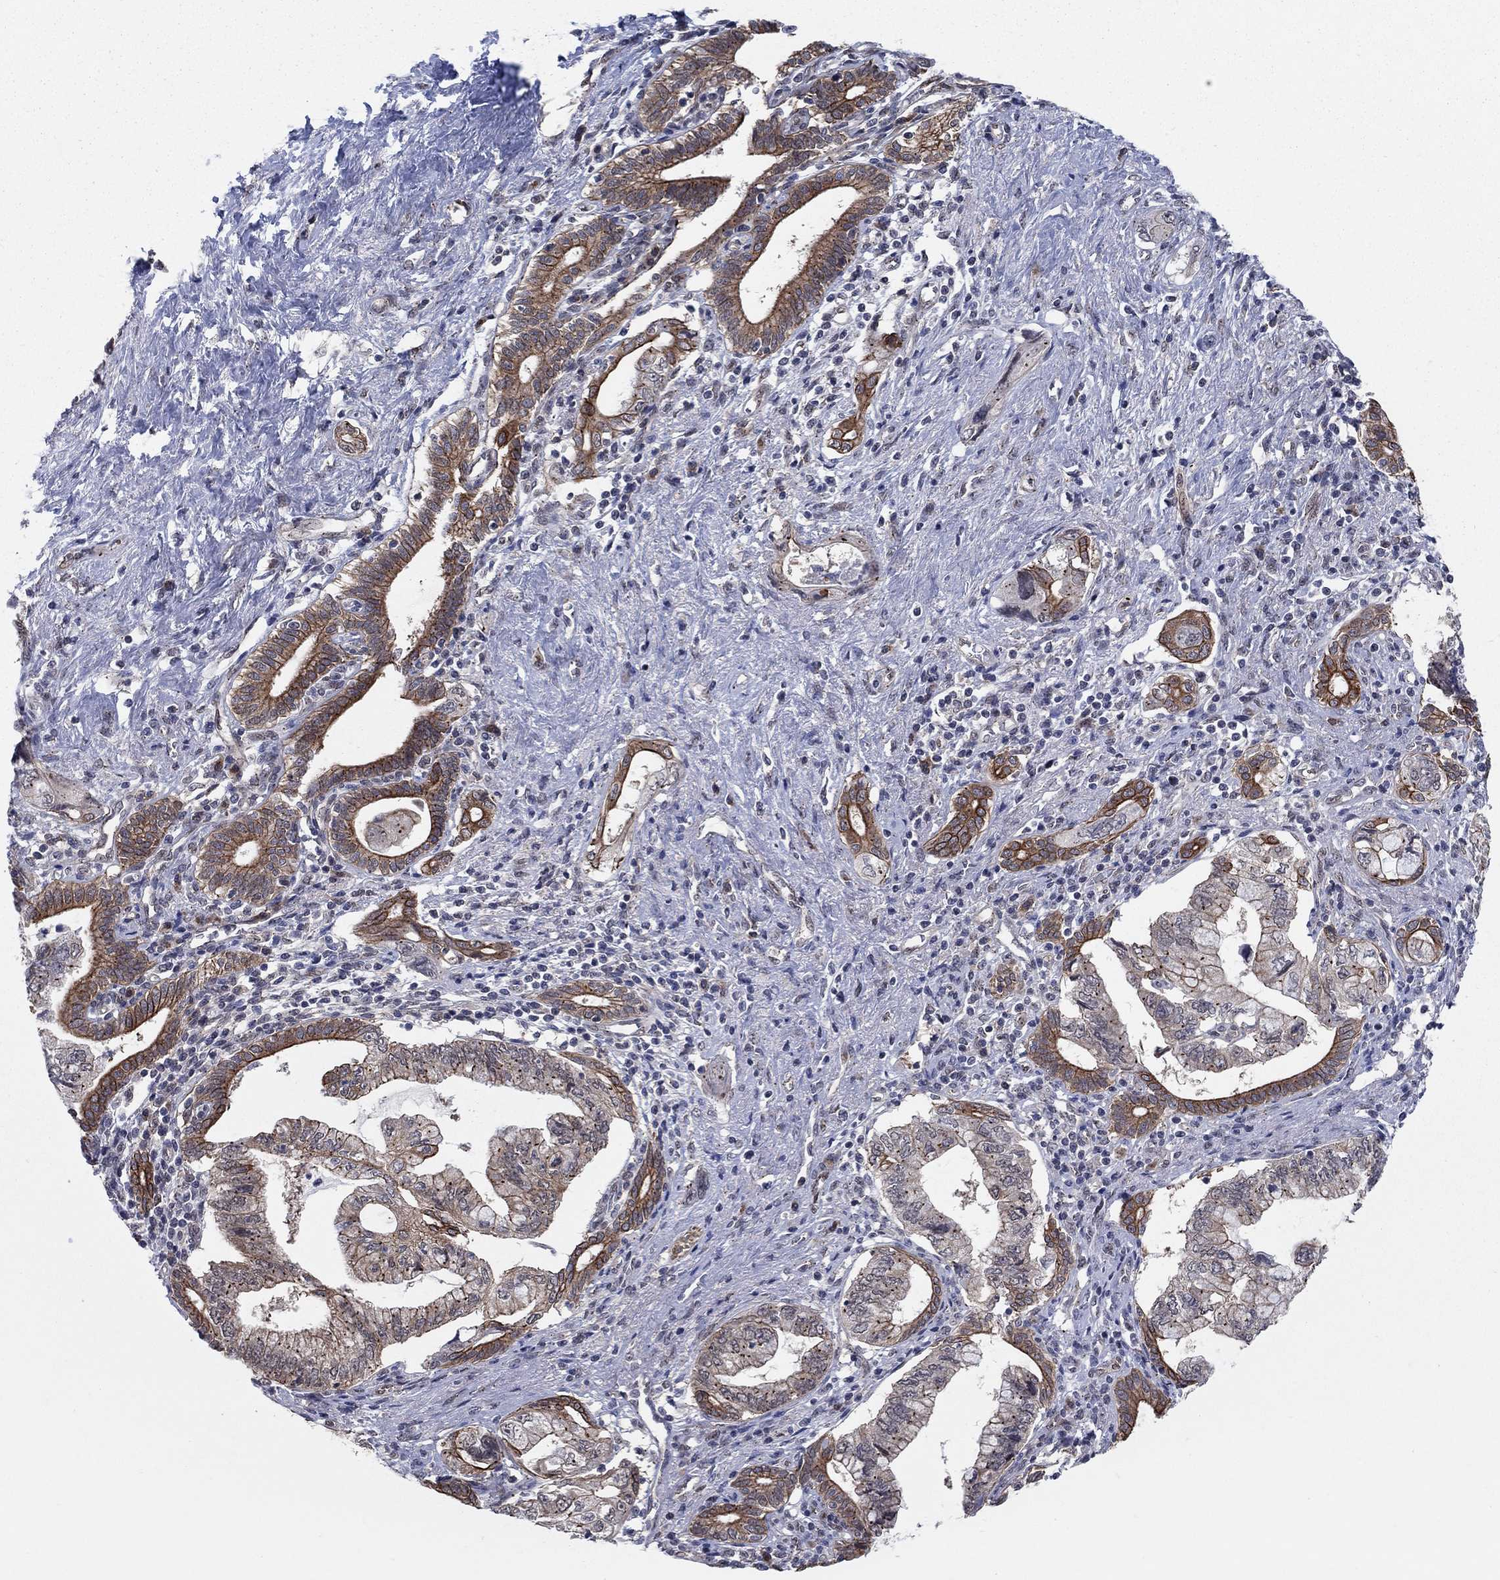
{"staining": {"intensity": "moderate", "quantity": "25%-75%", "location": "cytoplasmic/membranous"}, "tissue": "pancreatic cancer", "cell_type": "Tumor cells", "image_type": "cancer", "snomed": [{"axis": "morphology", "description": "Adenocarcinoma, NOS"}, {"axis": "topography", "description": "Pancreas"}], "caption": "Pancreatic adenocarcinoma stained with IHC reveals moderate cytoplasmic/membranous staining in approximately 25%-75% of tumor cells.", "gene": "SH3RF1", "patient": {"sex": "female", "age": 73}}